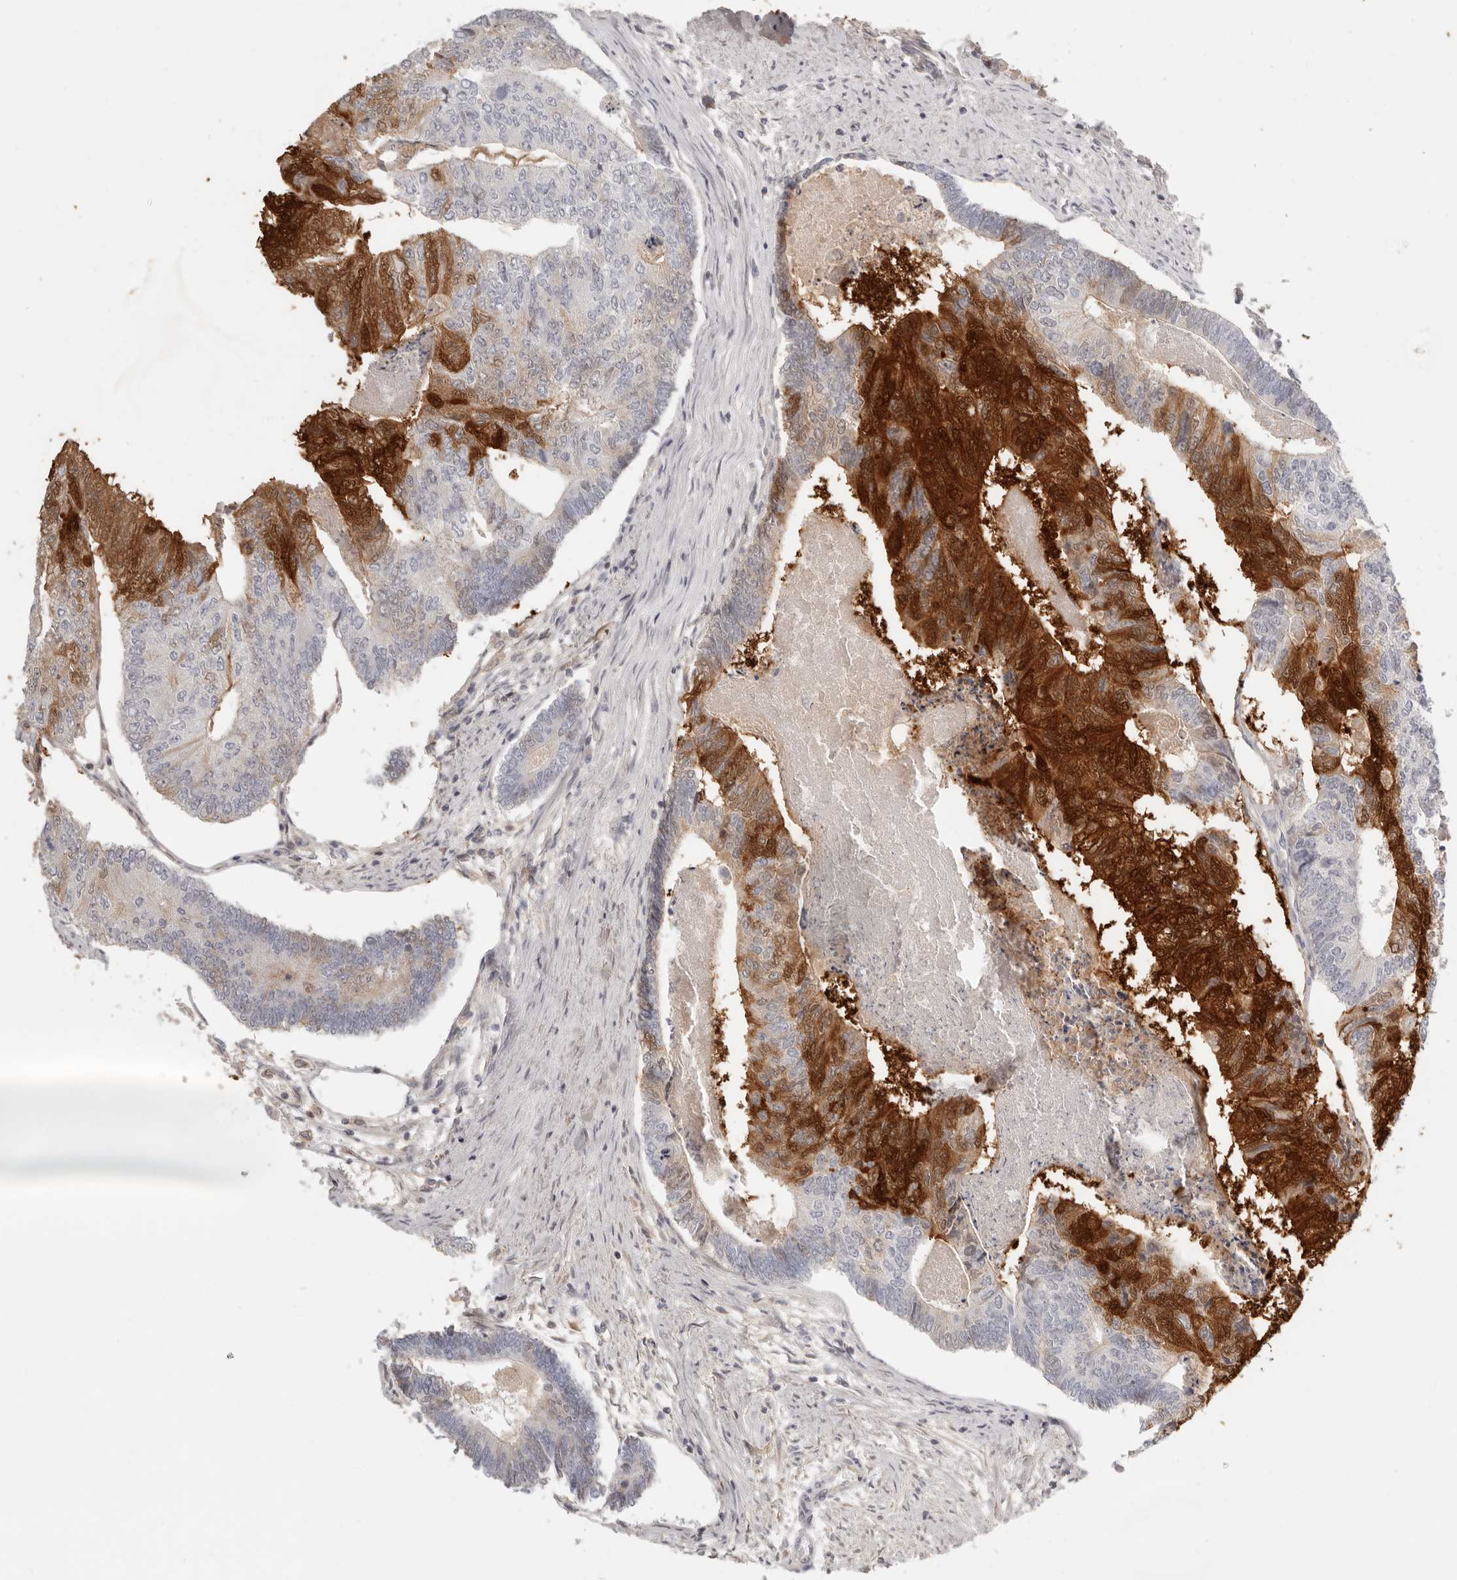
{"staining": {"intensity": "strong", "quantity": "25%-75%", "location": "cytoplasmic/membranous,nuclear"}, "tissue": "colorectal cancer", "cell_type": "Tumor cells", "image_type": "cancer", "snomed": [{"axis": "morphology", "description": "Adenocarcinoma, NOS"}, {"axis": "topography", "description": "Colon"}], "caption": "High-power microscopy captured an immunohistochemistry (IHC) micrograph of adenocarcinoma (colorectal), revealing strong cytoplasmic/membranous and nuclear positivity in approximately 25%-75% of tumor cells.", "gene": "FABP1", "patient": {"sex": "female", "age": 67}}